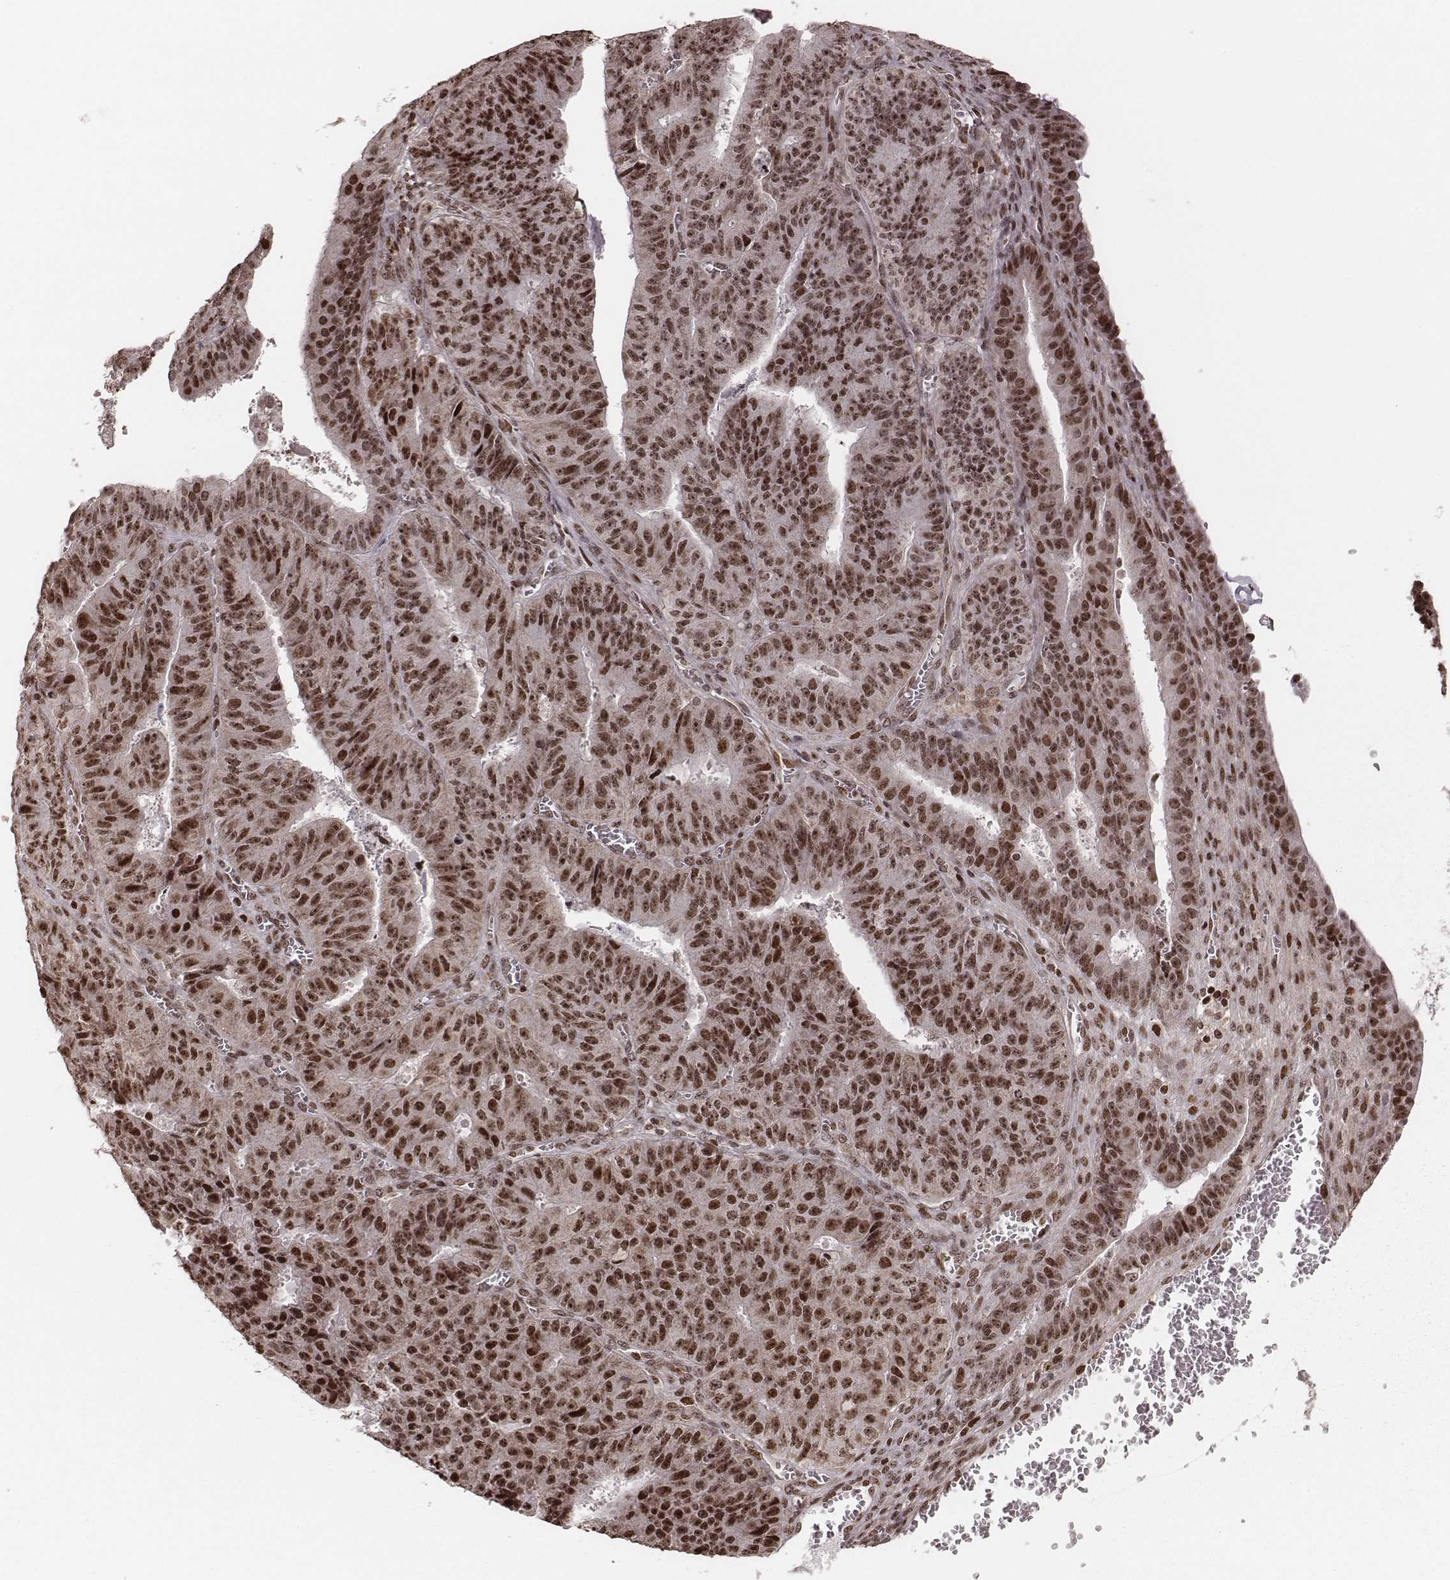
{"staining": {"intensity": "moderate", "quantity": ">75%", "location": "nuclear"}, "tissue": "ovarian cancer", "cell_type": "Tumor cells", "image_type": "cancer", "snomed": [{"axis": "morphology", "description": "Carcinoma, endometroid"}, {"axis": "topography", "description": "Ovary"}], "caption": "Ovarian cancer was stained to show a protein in brown. There is medium levels of moderate nuclear expression in approximately >75% of tumor cells.", "gene": "VRK3", "patient": {"sex": "female", "age": 42}}